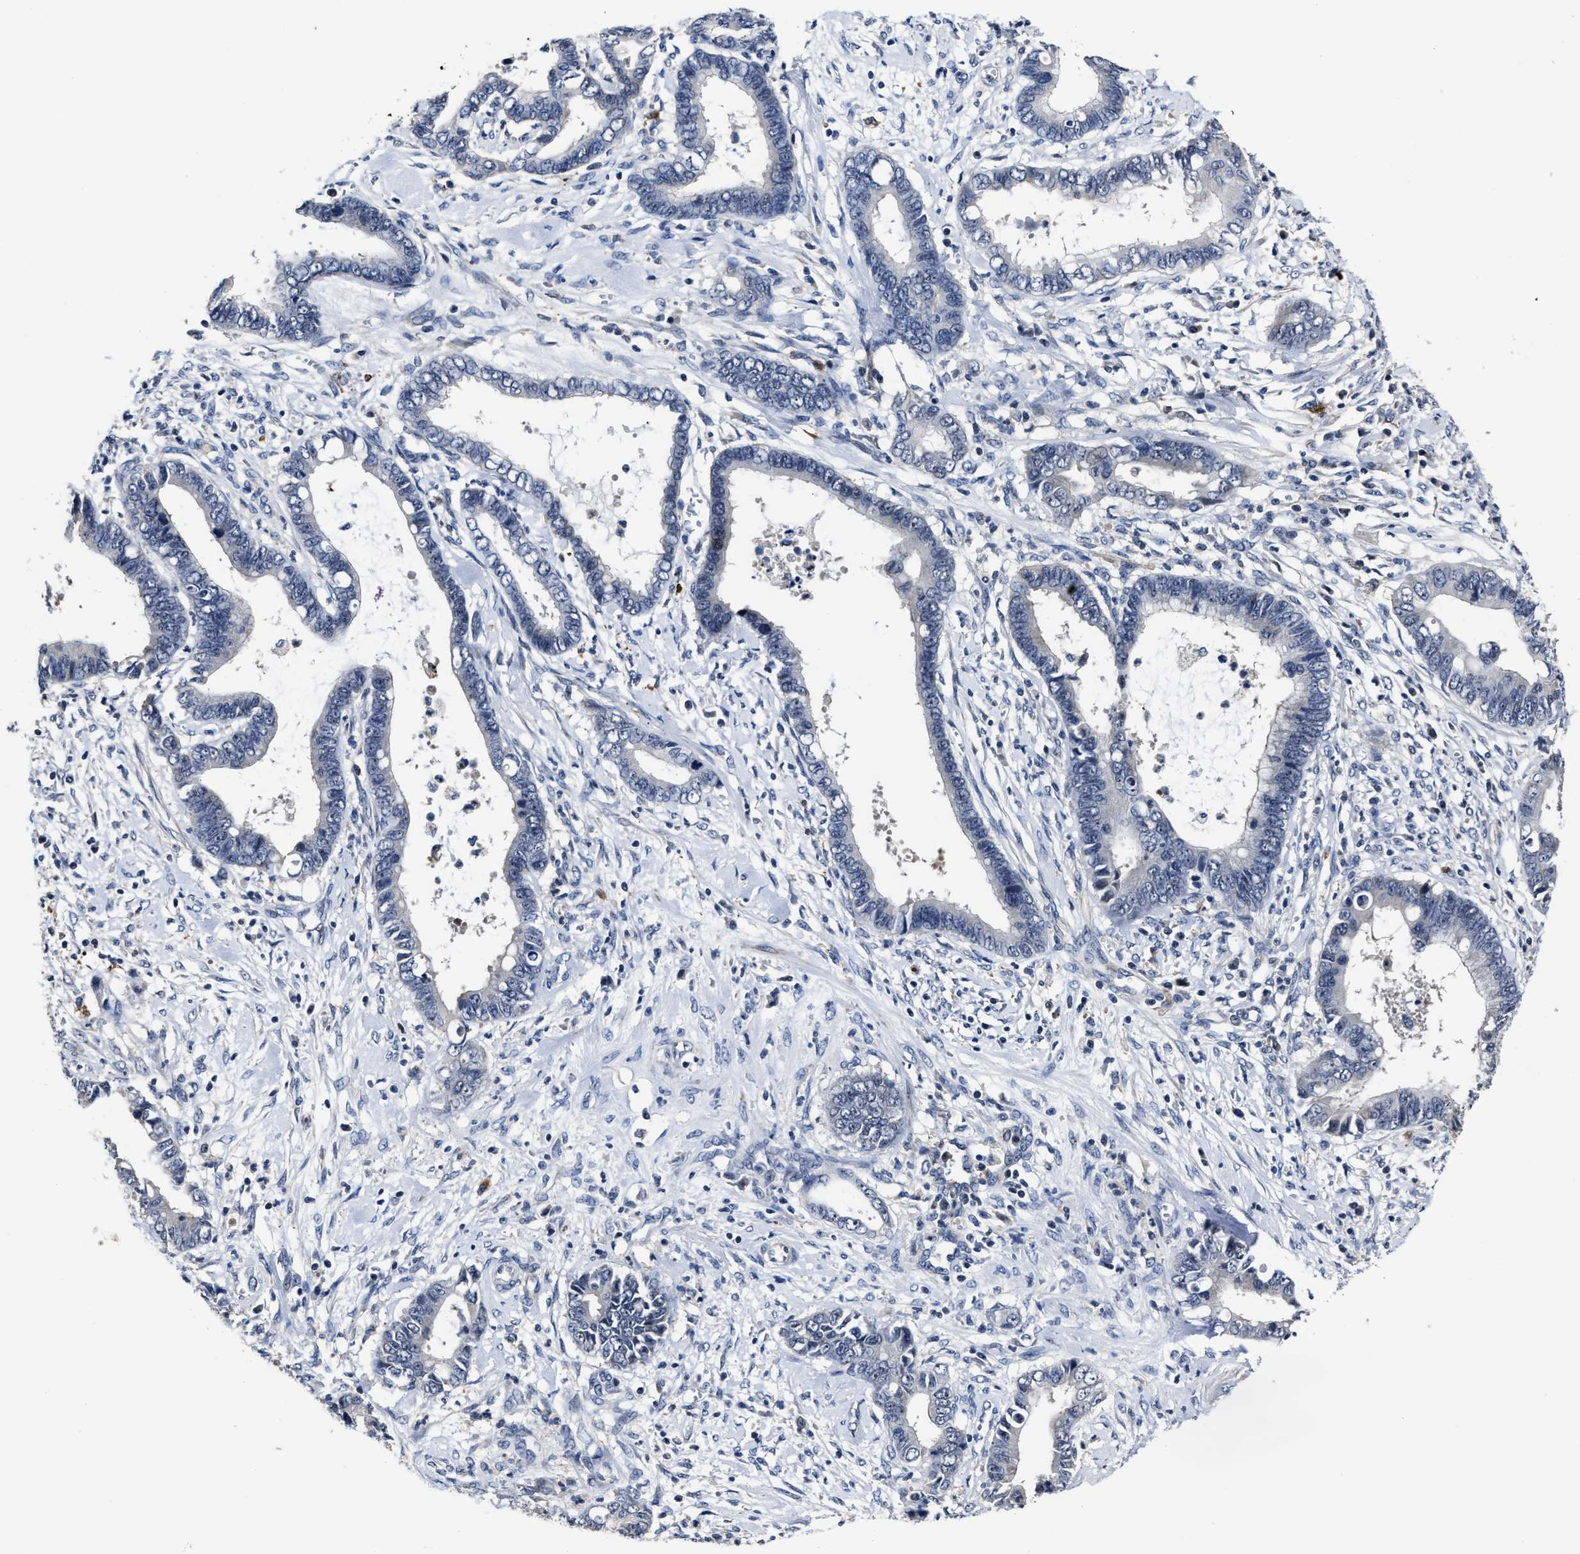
{"staining": {"intensity": "negative", "quantity": "none", "location": "none"}, "tissue": "cervical cancer", "cell_type": "Tumor cells", "image_type": "cancer", "snomed": [{"axis": "morphology", "description": "Adenocarcinoma, NOS"}, {"axis": "topography", "description": "Cervix"}], "caption": "This is a image of immunohistochemistry staining of cervical cancer, which shows no staining in tumor cells.", "gene": "RSBN1L", "patient": {"sex": "female", "age": 44}}